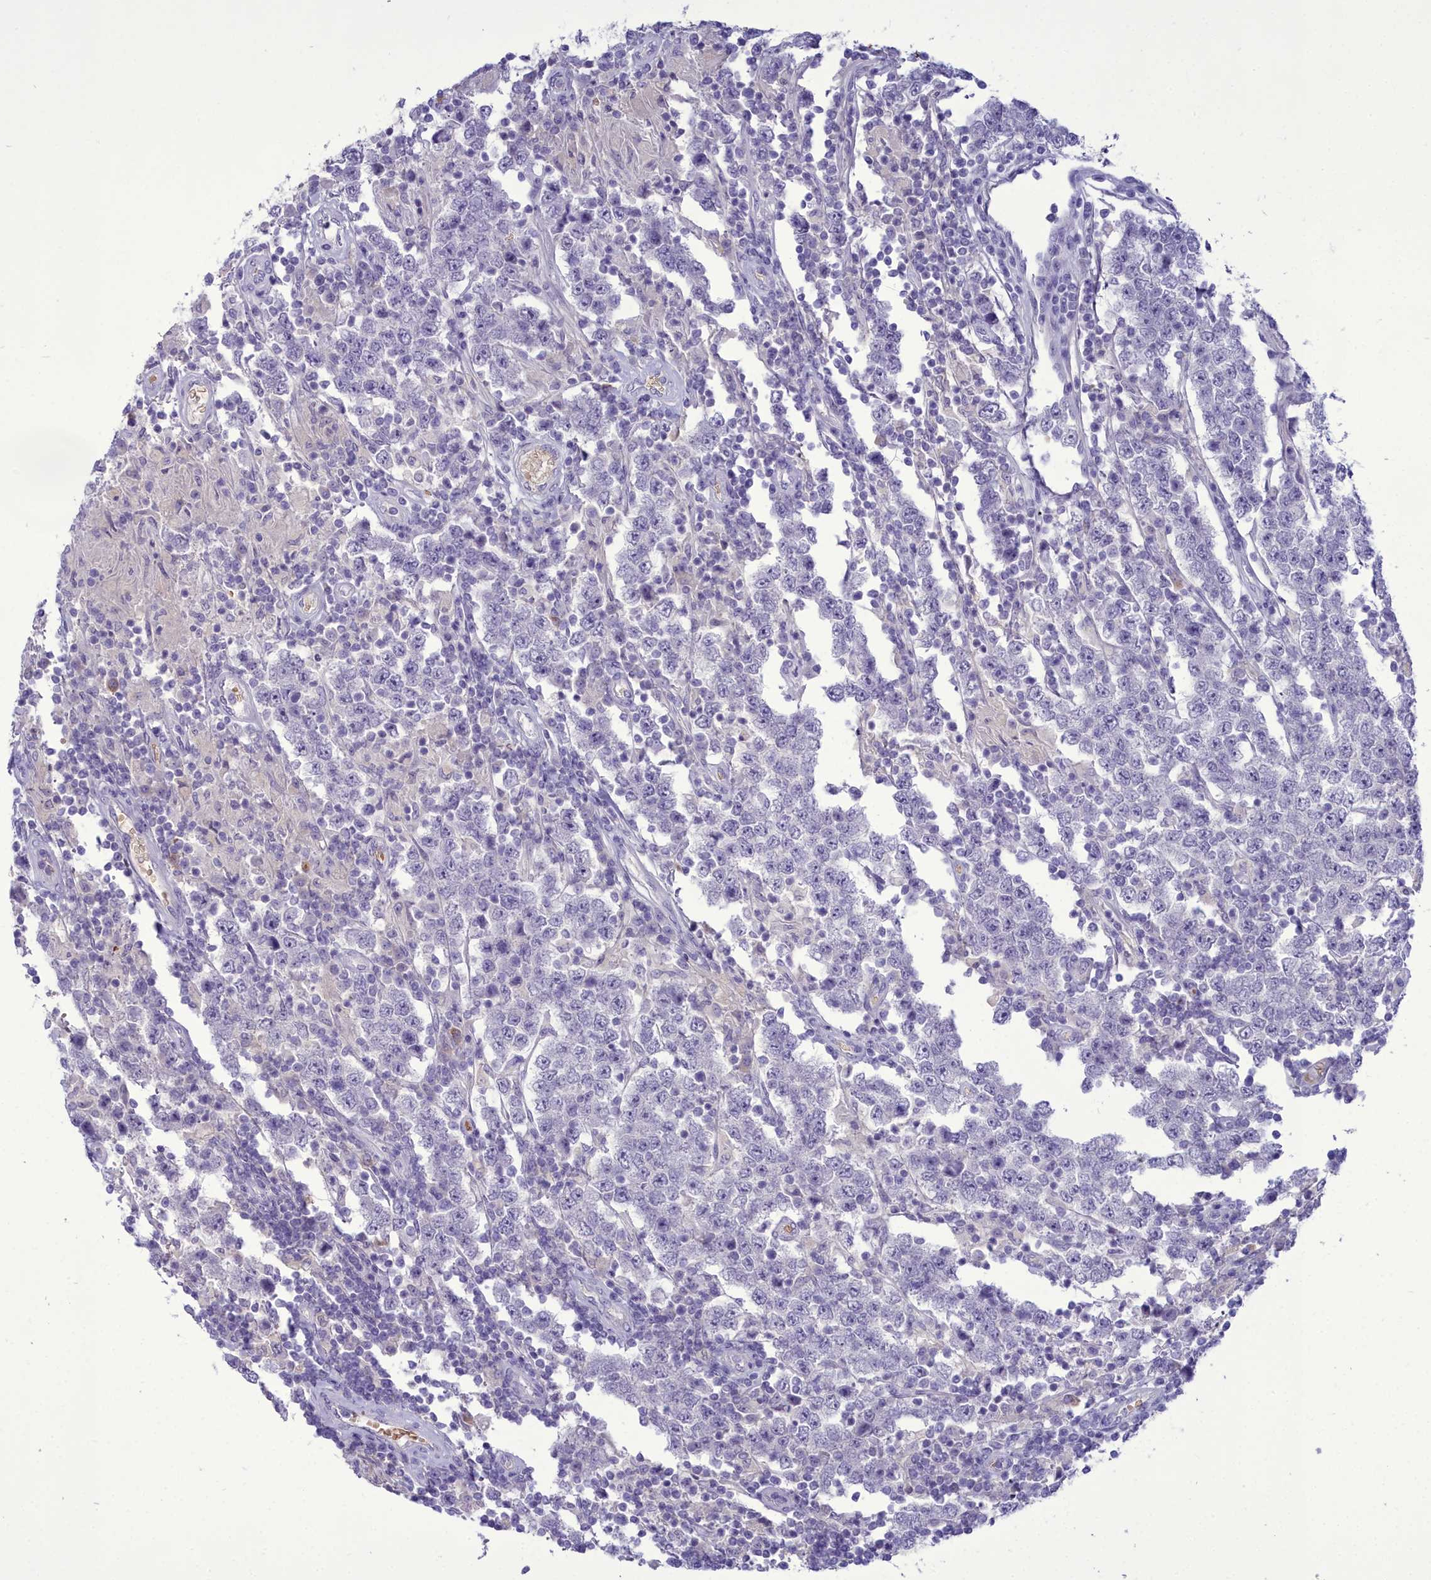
{"staining": {"intensity": "negative", "quantity": "none", "location": "none"}, "tissue": "testis cancer", "cell_type": "Tumor cells", "image_type": "cancer", "snomed": [{"axis": "morphology", "description": "Normal tissue, NOS"}, {"axis": "morphology", "description": "Urothelial carcinoma, High grade"}, {"axis": "morphology", "description": "Seminoma, NOS"}, {"axis": "morphology", "description": "Carcinoma, Embryonal, NOS"}, {"axis": "topography", "description": "Urinary bladder"}, {"axis": "topography", "description": "Testis"}], "caption": "Tumor cells show no significant positivity in high-grade urothelial carcinoma (testis). (DAB immunohistochemistry (IHC) visualized using brightfield microscopy, high magnification).", "gene": "OSTN", "patient": {"sex": "male", "age": 41}}